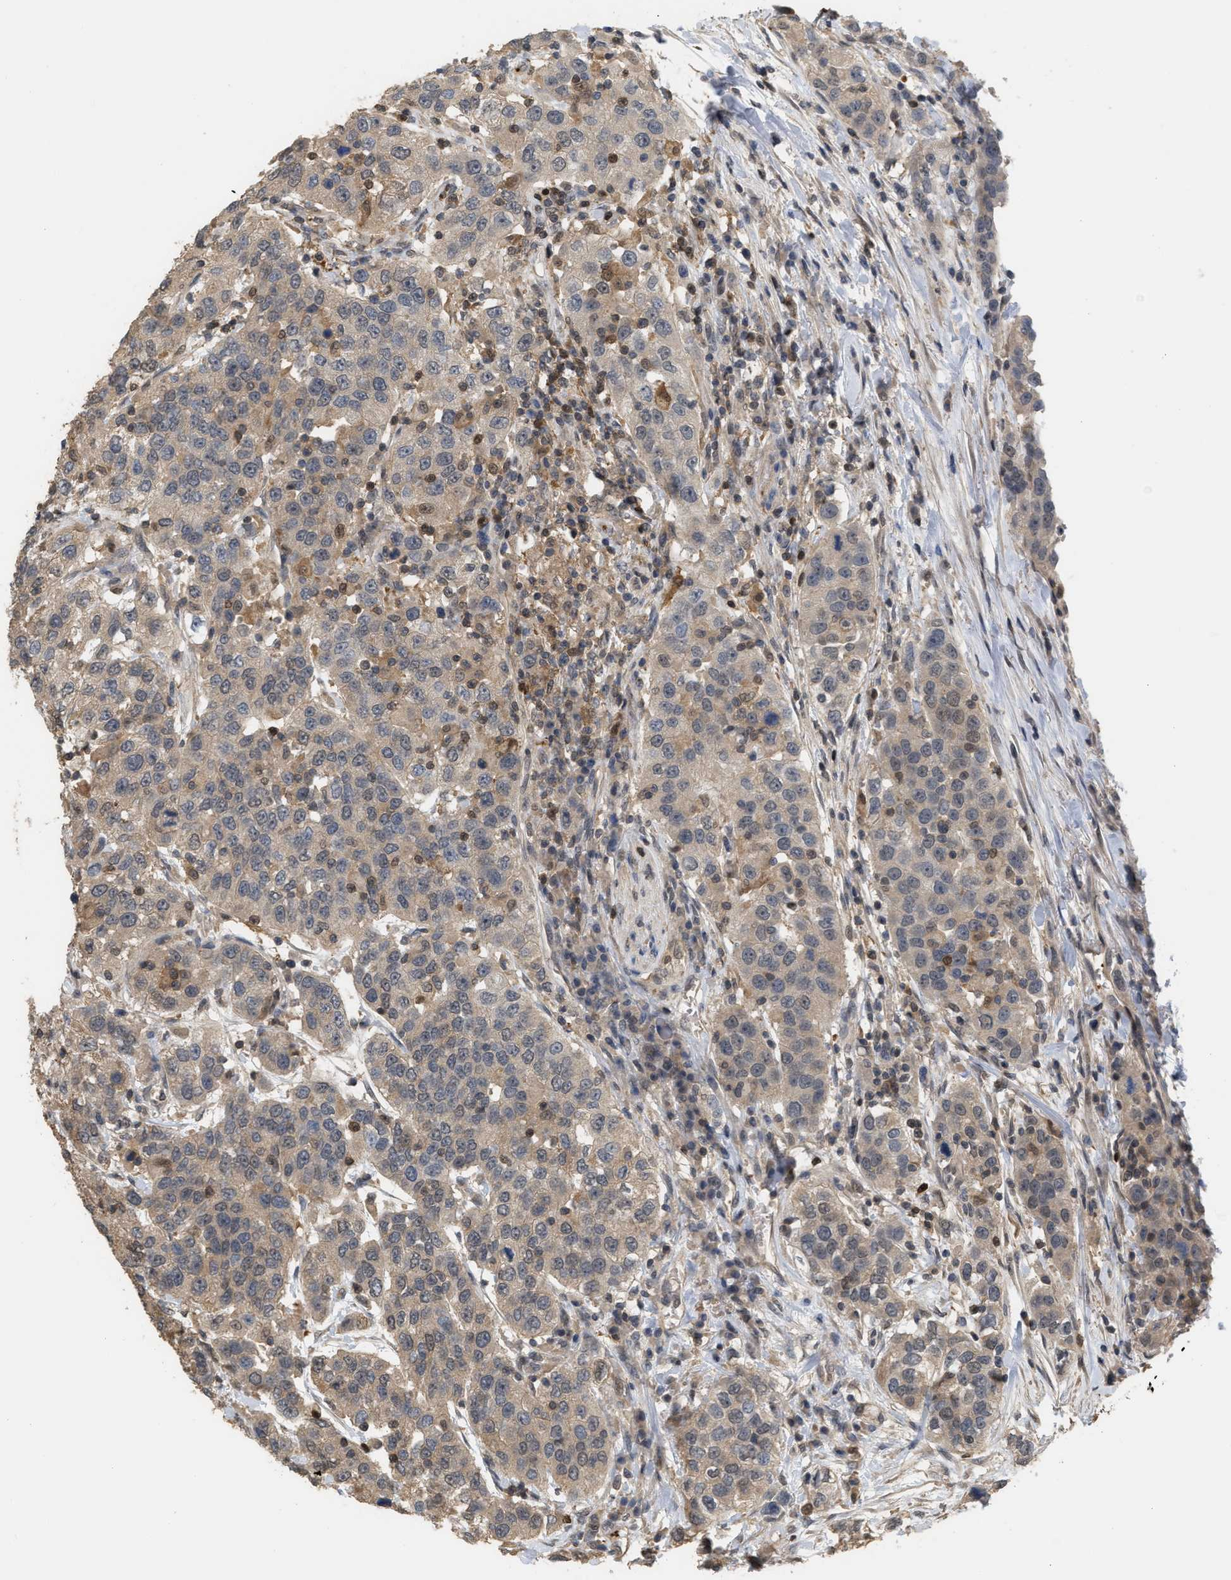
{"staining": {"intensity": "weak", "quantity": ">75%", "location": "cytoplasmic/membranous"}, "tissue": "urothelial cancer", "cell_type": "Tumor cells", "image_type": "cancer", "snomed": [{"axis": "morphology", "description": "Urothelial carcinoma, High grade"}, {"axis": "topography", "description": "Urinary bladder"}], "caption": "The photomicrograph exhibits a brown stain indicating the presence of a protein in the cytoplasmic/membranous of tumor cells in urothelial cancer.", "gene": "MTPN", "patient": {"sex": "female", "age": 80}}